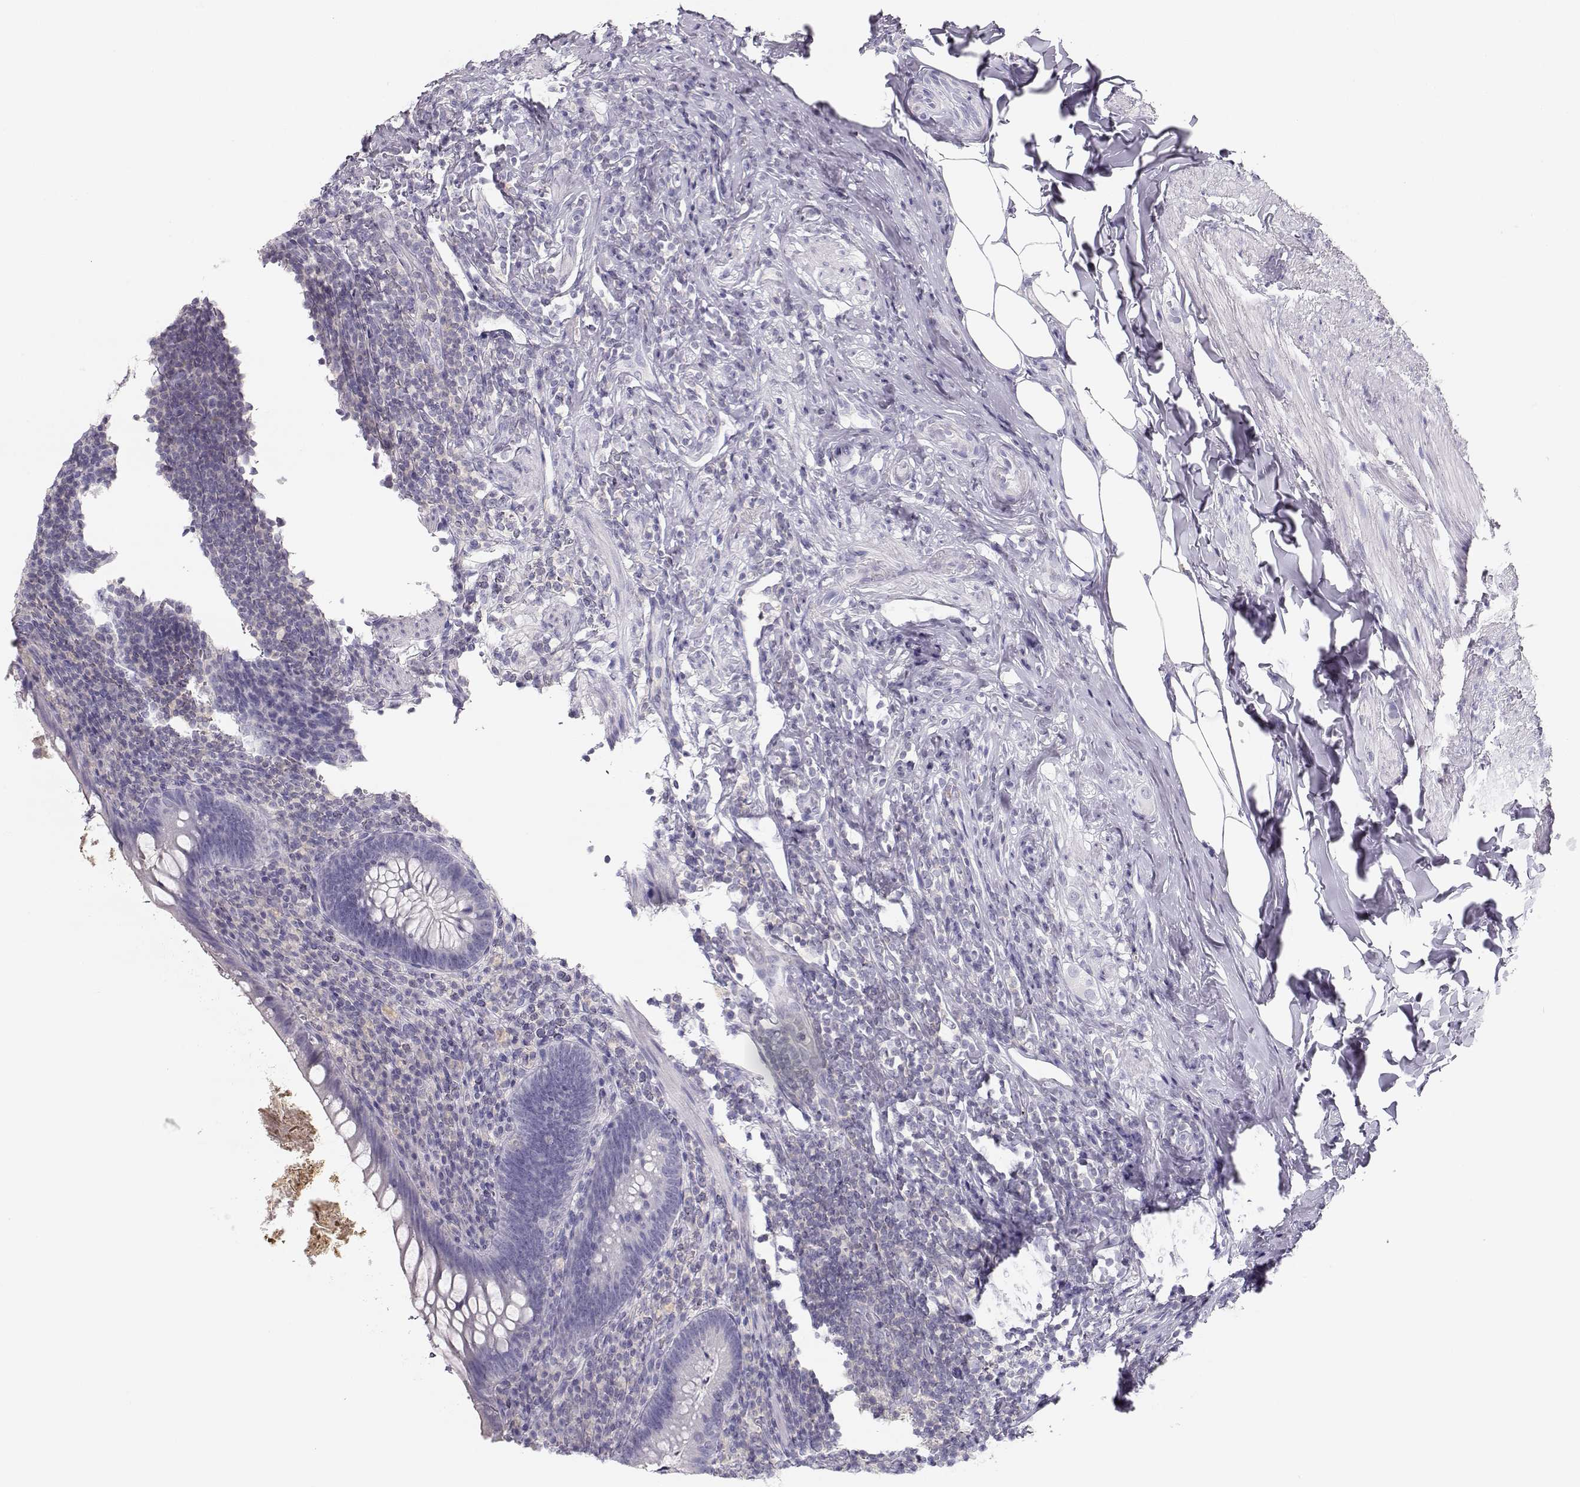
{"staining": {"intensity": "negative", "quantity": "none", "location": "none"}, "tissue": "appendix", "cell_type": "Glandular cells", "image_type": "normal", "snomed": [{"axis": "morphology", "description": "Normal tissue, NOS"}, {"axis": "topography", "description": "Appendix"}], "caption": "This is an immunohistochemistry image of normal appendix. There is no staining in glandular cells.", "gene": "LEPR", "patient": {"sex": "male", "age": 47}}